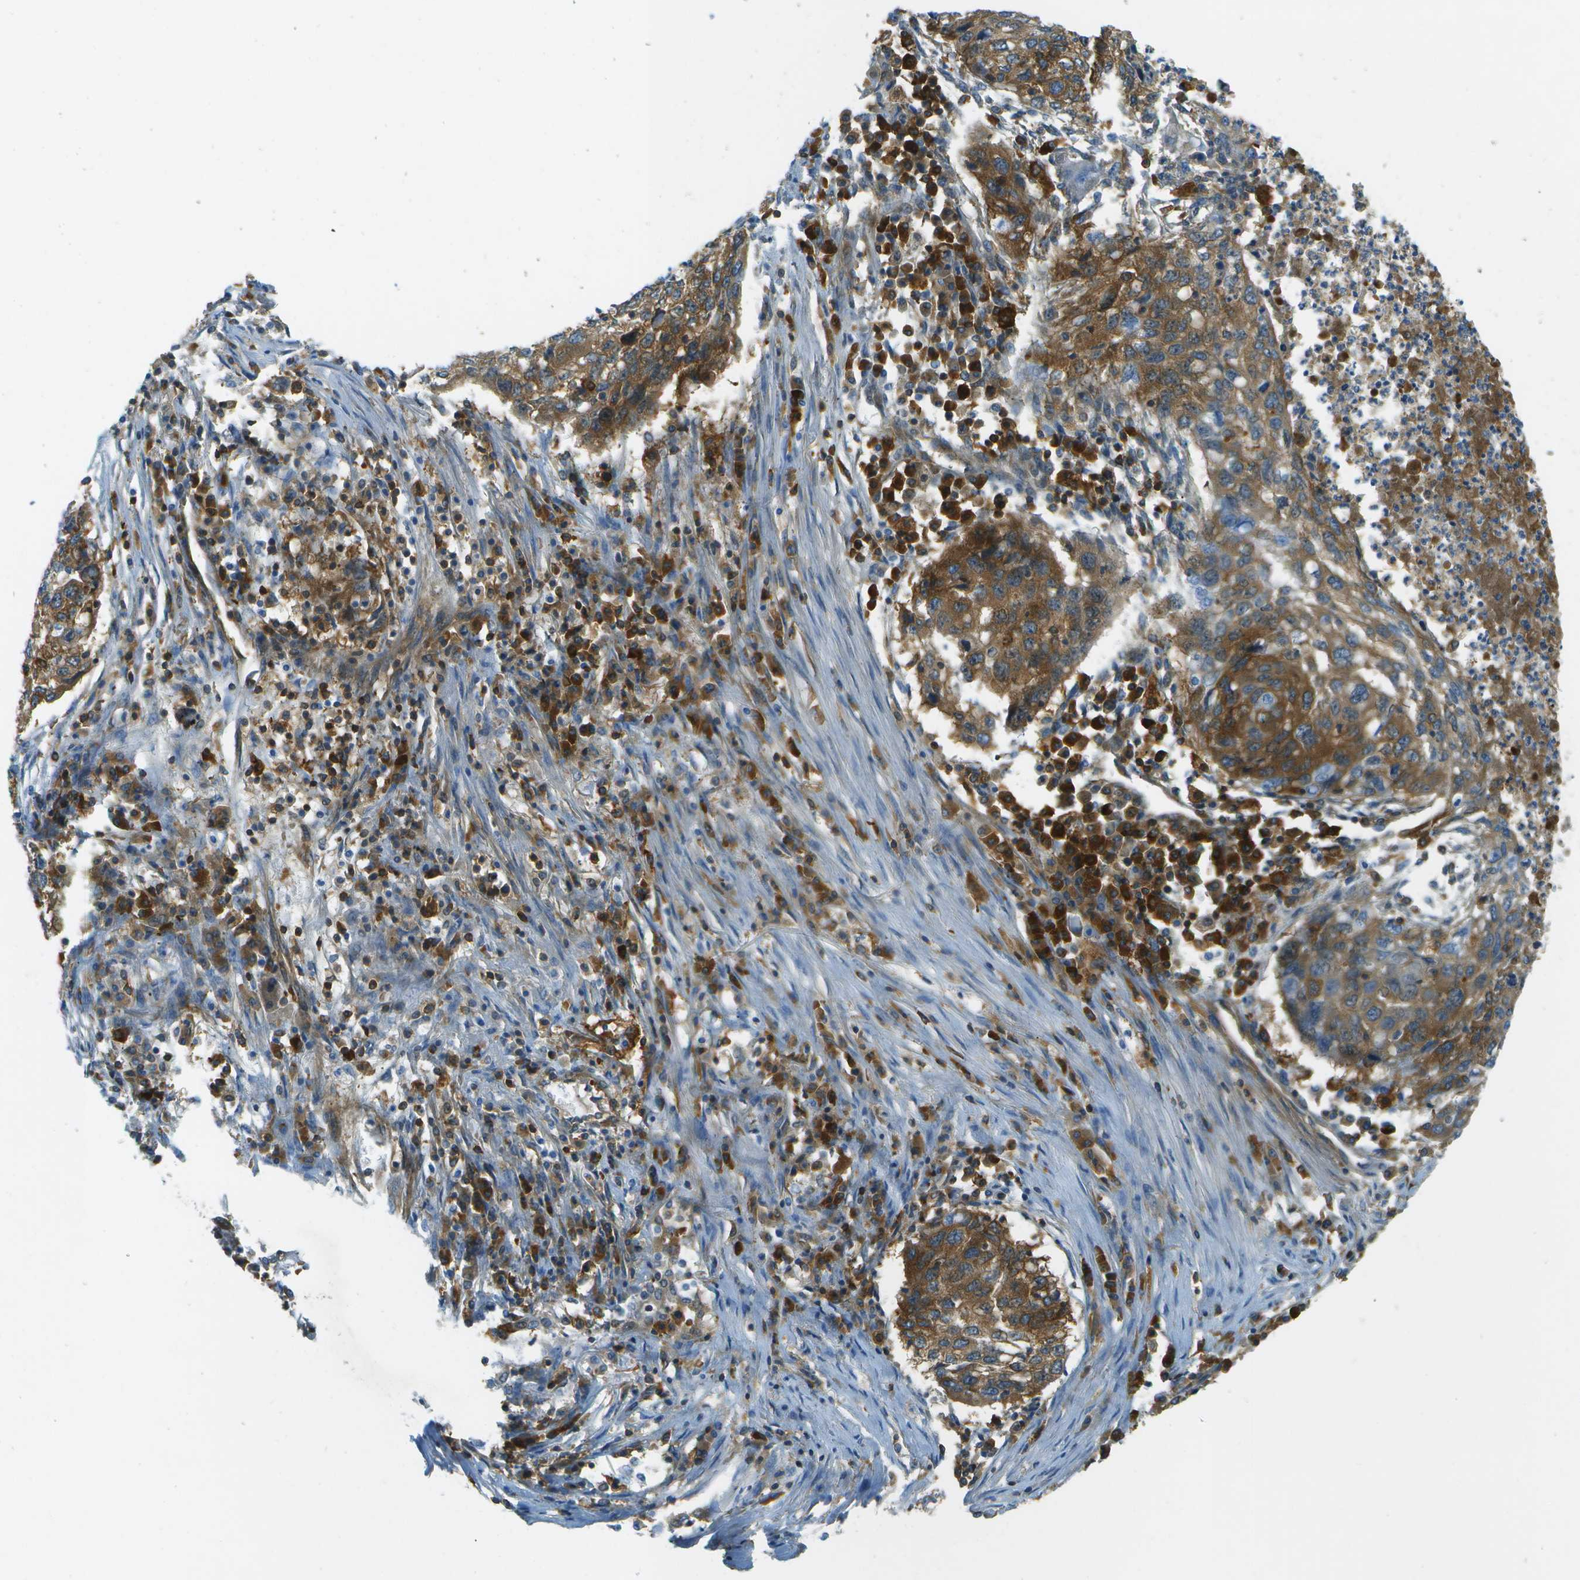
{"staining": {"intensity": "weak", "quantity": ">75%", "location": "cytoplasmic/membranous"}, "tissue": "lung cancer", "cell_type": "Tumor cells", "image_type": "cancer", "snomed": [{"axis": "morphology", "description": "Squamous cell carcinoma, NOS"}, {"axis": "topography", "description": "Lung"}], "caption": "IHC (DAB (3,3'-diaminobenzidine)) staining of lung squamous cell carcinoma reveals weak cytoplasmic/membranous protein expression in approximately >75% of tumor cells. (DAB IHC with brightfield microscopy, high magnification).", "gene": "TMTC1", "patient": {"sex": "female", "age": 63}}